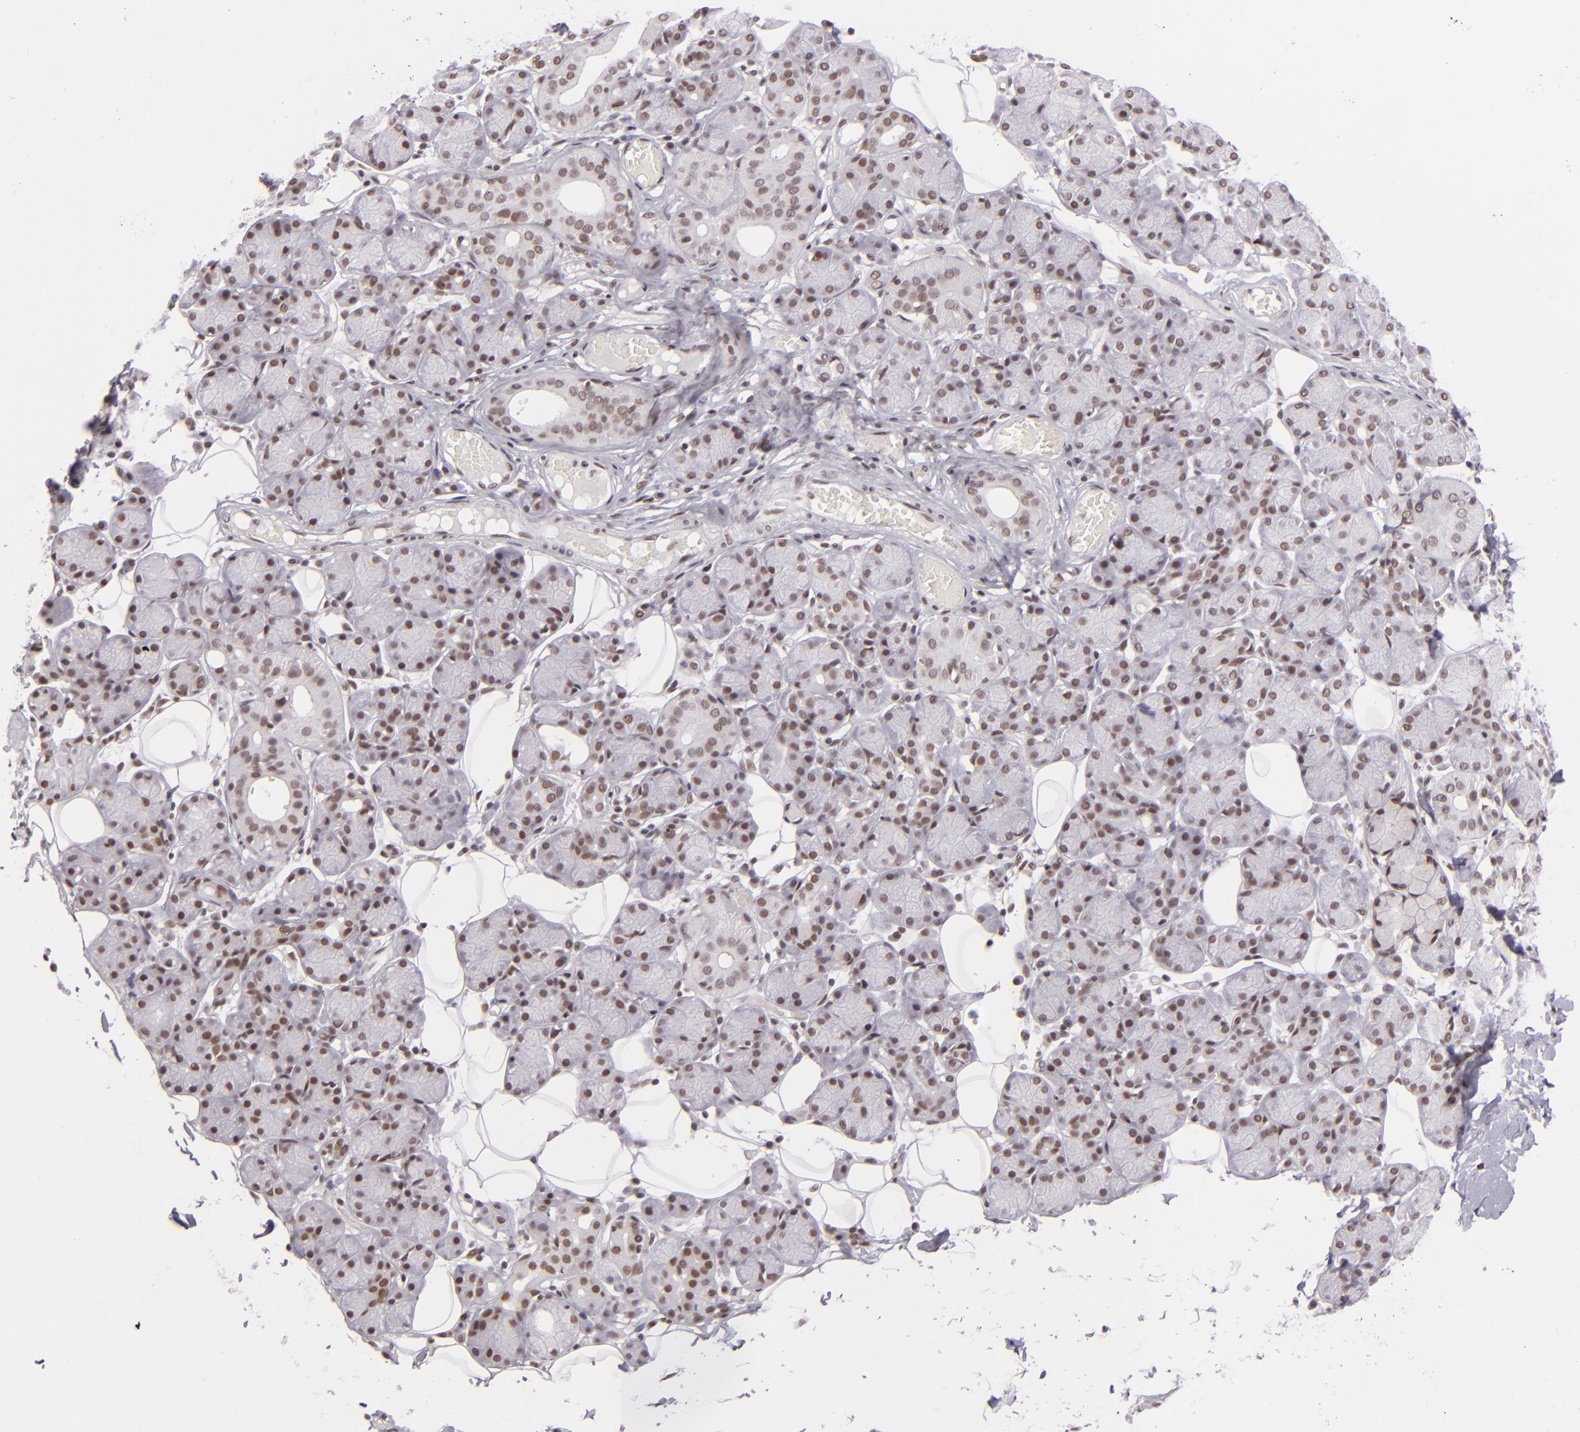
{"staining": {"intensity": "weak", "quantity": ">75%", "location": "nuclear"}, "tissue": "salivary gland", "cell_type": "Glandular cells", "image_type": "normal", "snomed": [{"axis": "morphology", "description": "Normal tissue, NOS"}, {"axis": "topography", "description": "Salivary gland"}], "caption": "Immunohistochemical staining of unremarkable salivary gland demonstrates weak nuclear protein staining in about >75% of glandular cells.", "gene": "BRD8", "patient": {"sex": "male", "age": 54}}